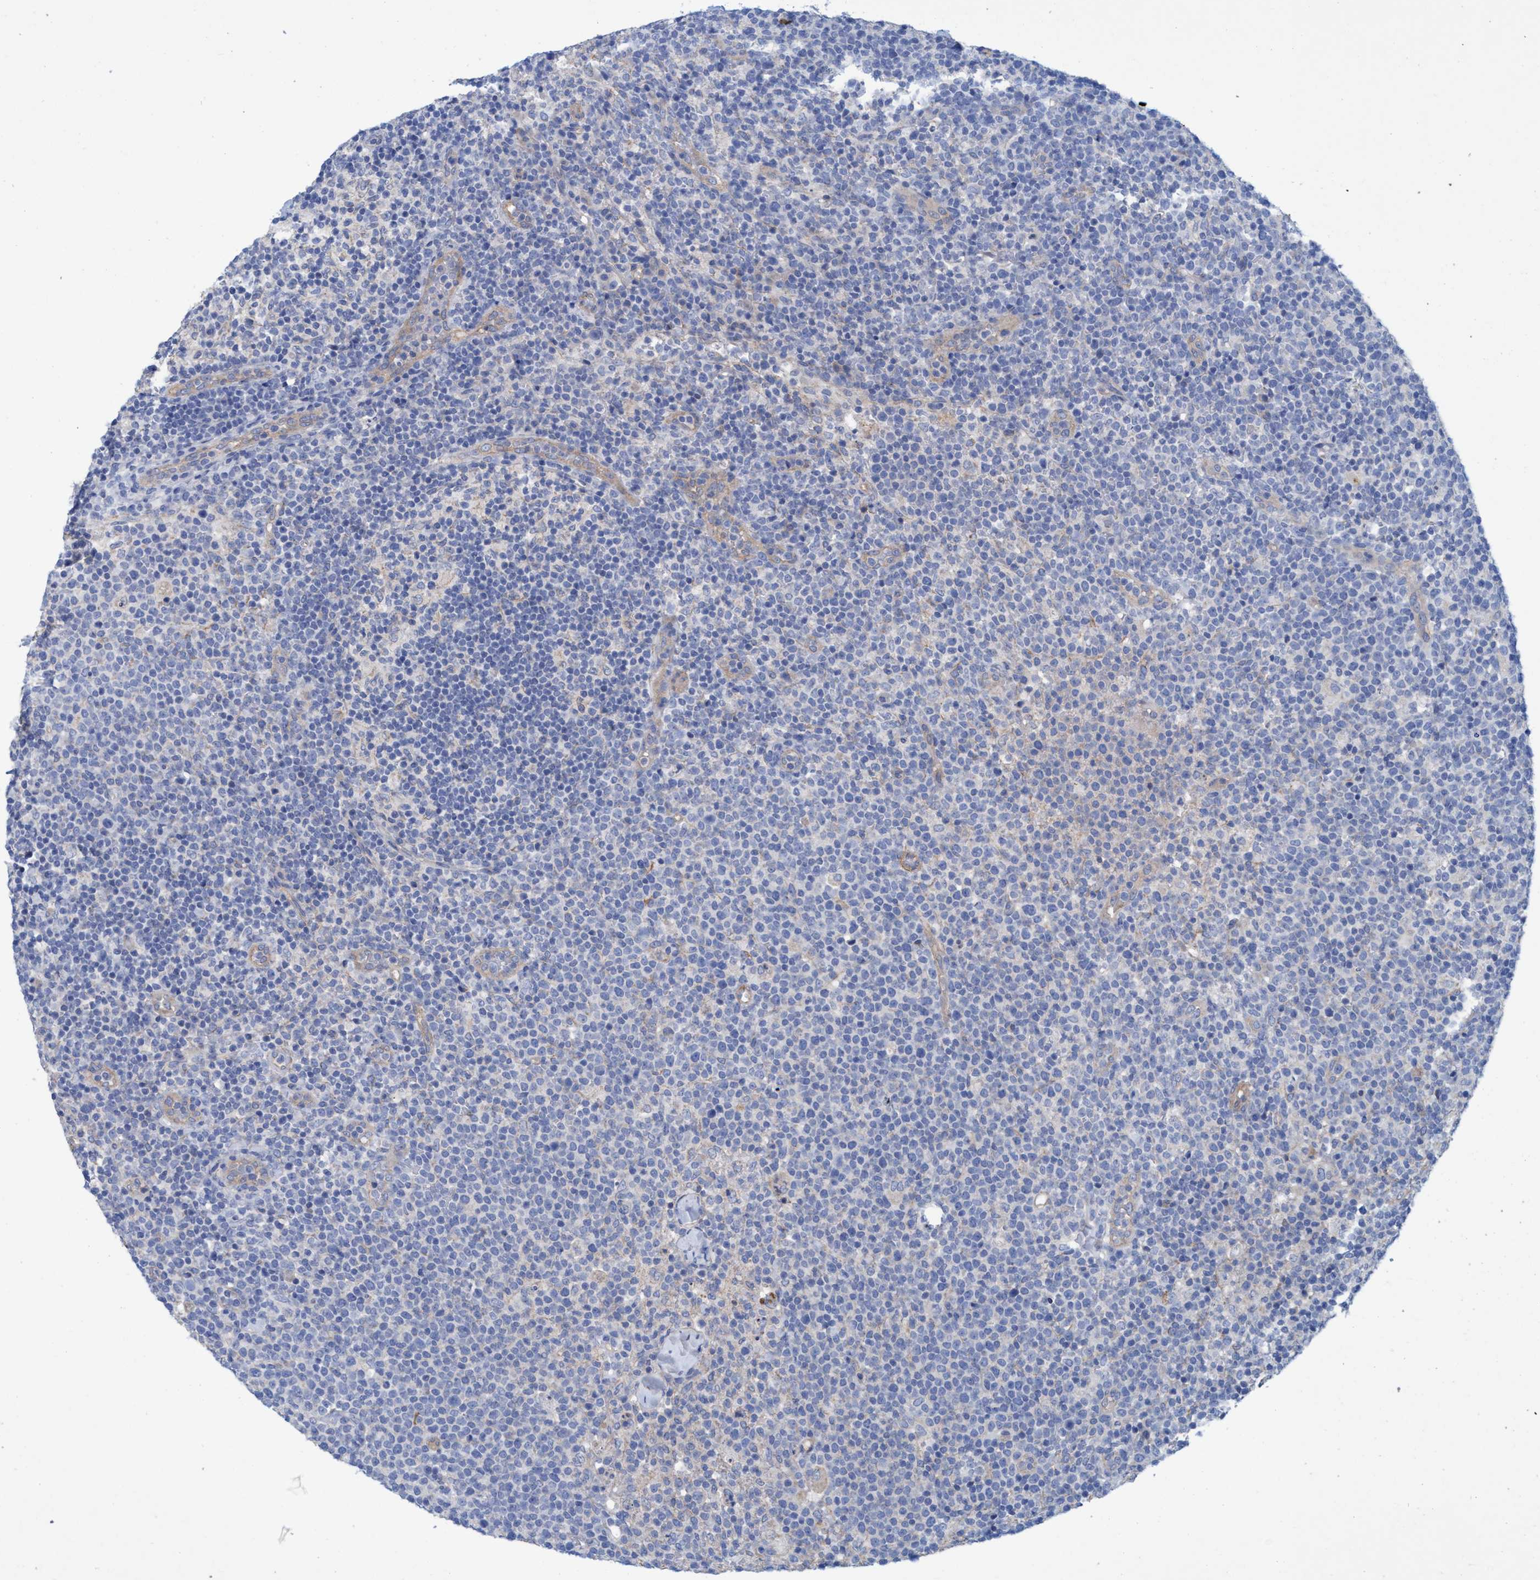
{"staining": {"intensity": "negative", "quantity": "none", "location": "none"}, "tissue": "lymphoma", "cell_type": "Tumor cells", "image_type": "cancer", "snomed": [{"axis": "morphology", "description": "Malignant lymphoma, non-Hodgkin's type, High grade"}, {"axis": "topography", "description": "Lymph node"}], "caption": "Immunohistochemistry histopathology image of human high-grade malignant lymphoma, non-Hodgkin's type stained for a protein (brown), which reveals no positivity in tumor cells.", "gene": "GULP1", "patient": {"sex": "male", "age": 61}}